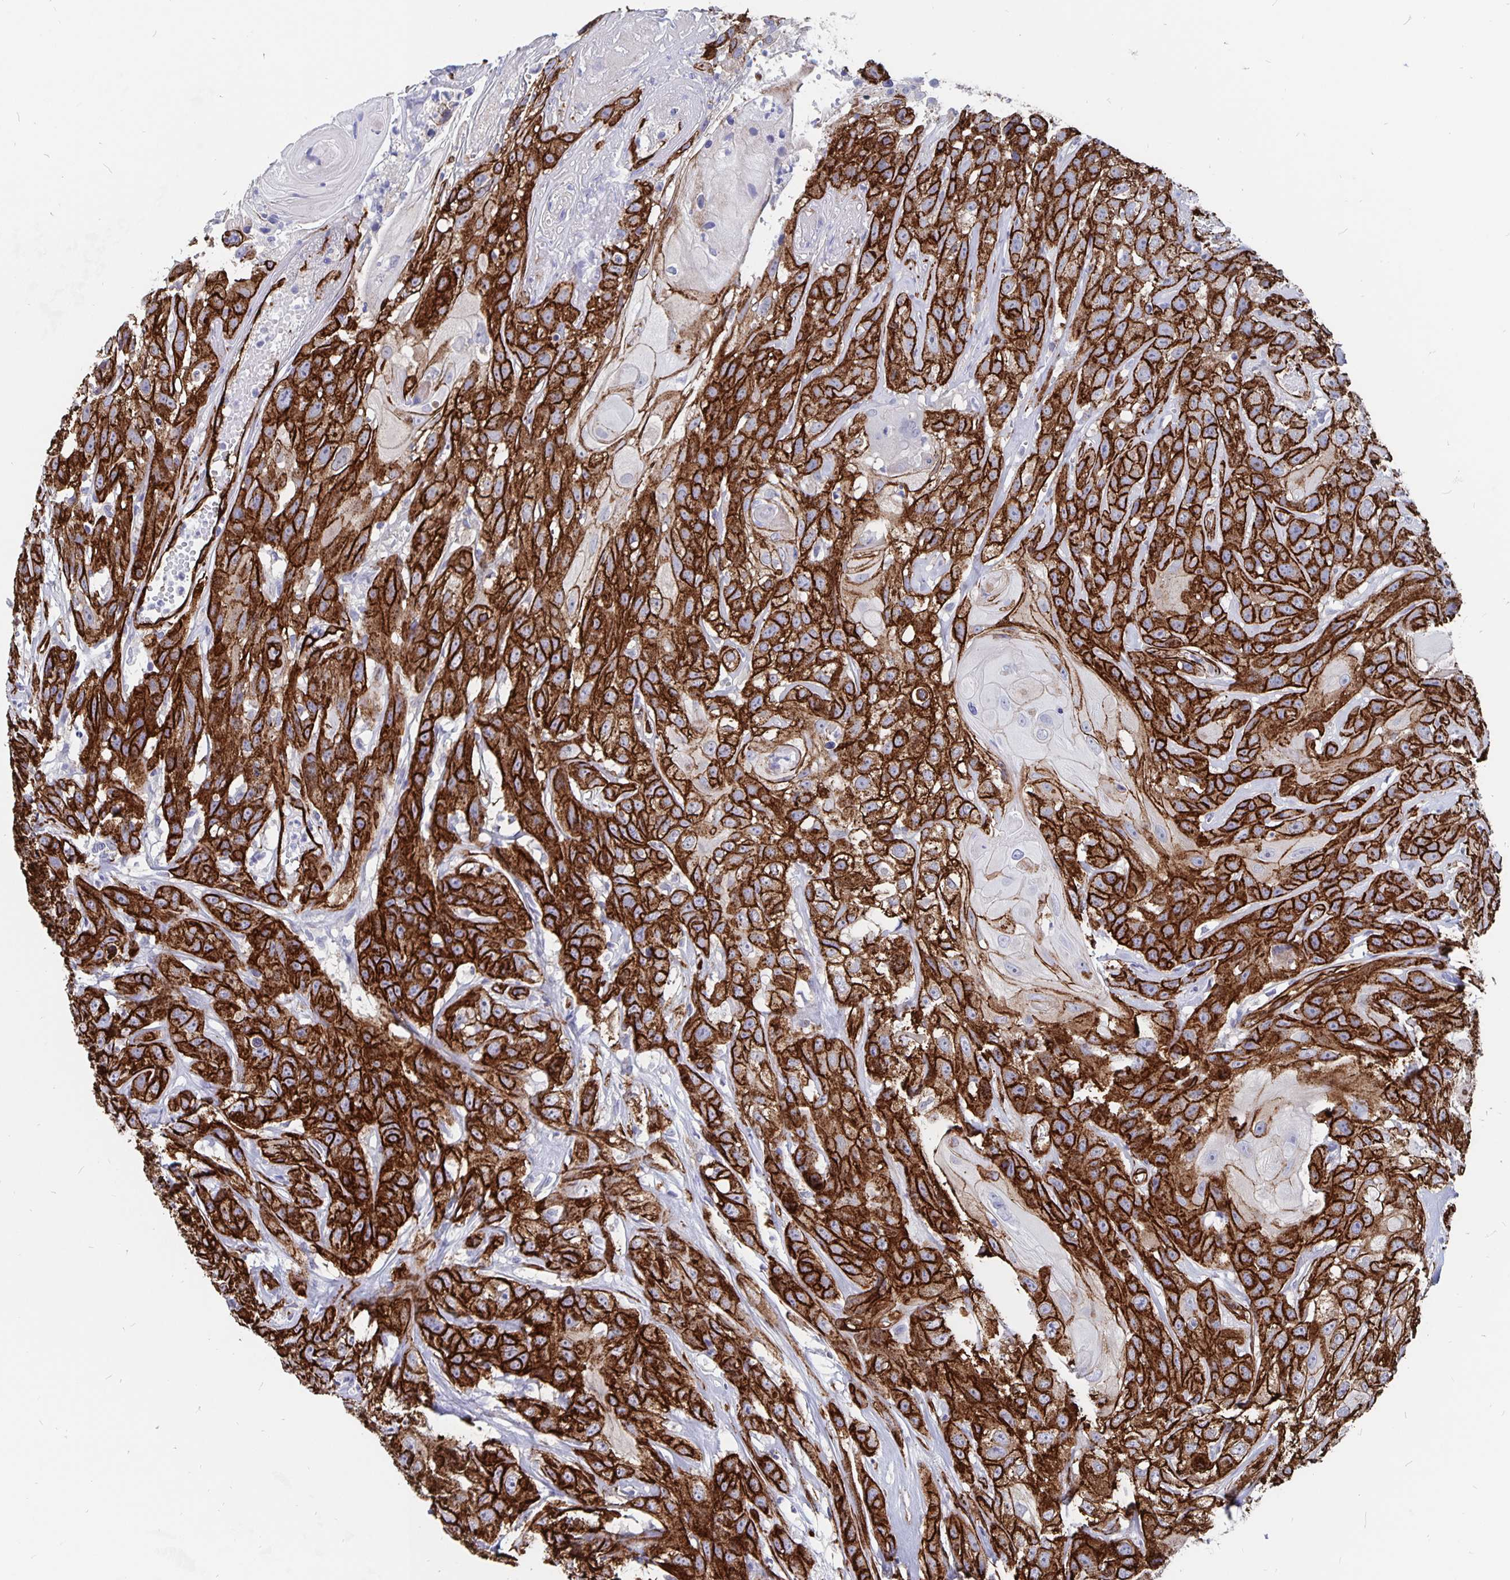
{"staining": {"intensity": "strong", "quantity": ">75%", "location": "cytoplasmic/membranous"}, "tissue": "head and neck cancer", "cell_type": "Tumor cells", "image_type": "cancer", "snomed": [{"axis": "morphology", "description": "Squamous cell carcinoma, NOS"}, {"axis": "topography", "description": "Head-Neck"}], "caption": "A high amount of strong cytoplasmic/membranous positivity is present in approximately >75% of tumor cells in head and neck cancer tissue.", "gene": "DCHS2", "patient": {"sex": "male", "age": 57}}